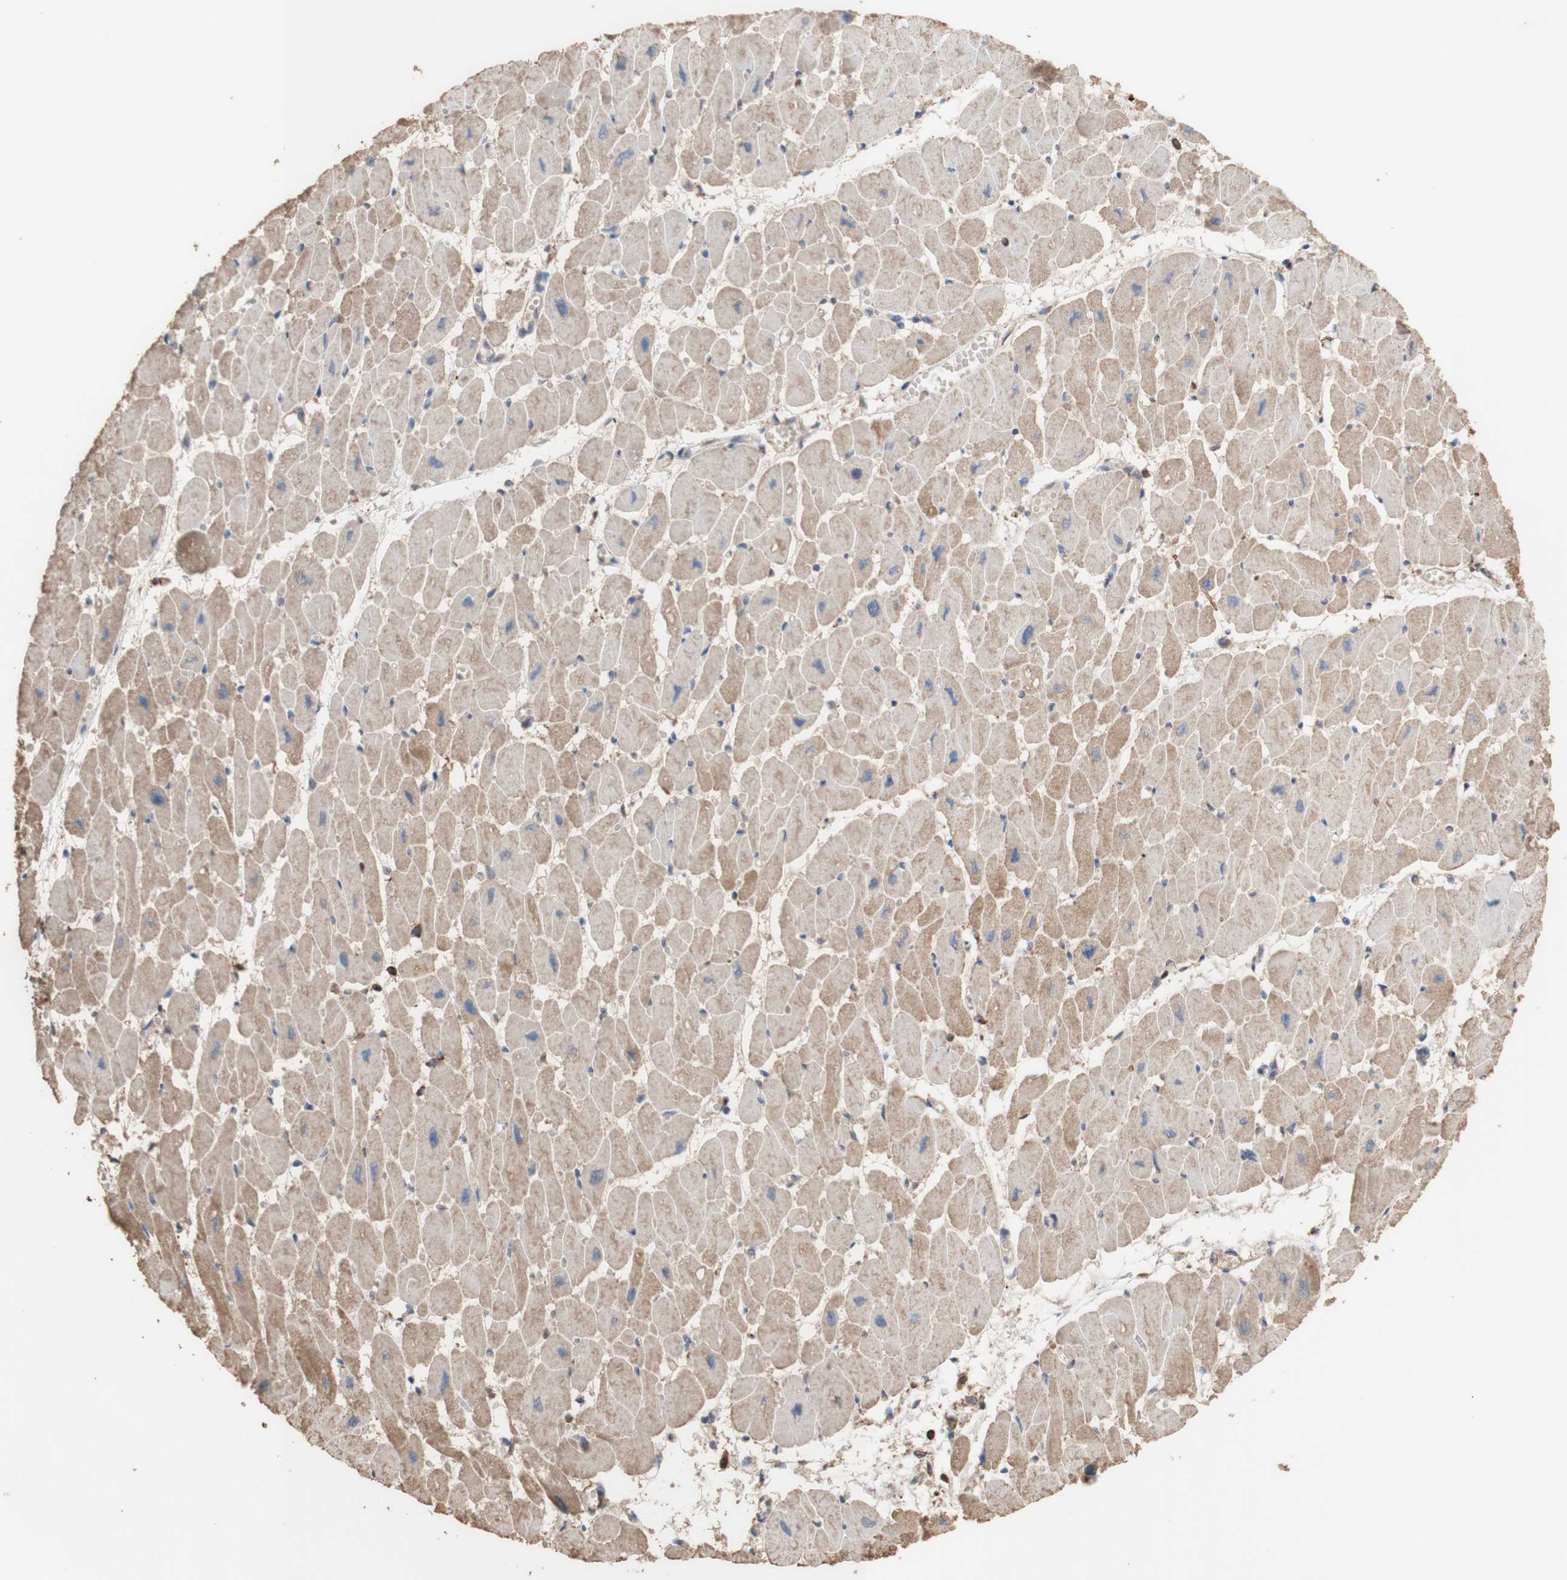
{"staining": {"intensity": "weak", "quantity": ">75%", "location": "cytoplasmic/membranous"}, "tissue": "heart muscle", "cell_type": "Cardiomyocytes", "image_type": "normal", "snomed": [{"axis": "morphology", "description": "Normal tissue, NOS"}, {"axis": "topography", "description": "Heart"}], "caption": "A high-resolution image shows immunohistochemistry (IHC) staining of unremarkable heart muscle, which demonstrates weak cytoplasmic/membranous expression in about >75% of cardiomyocytes.", "gene": "ALDH9A1", "patient": {"sex": "female", "age": 54}}